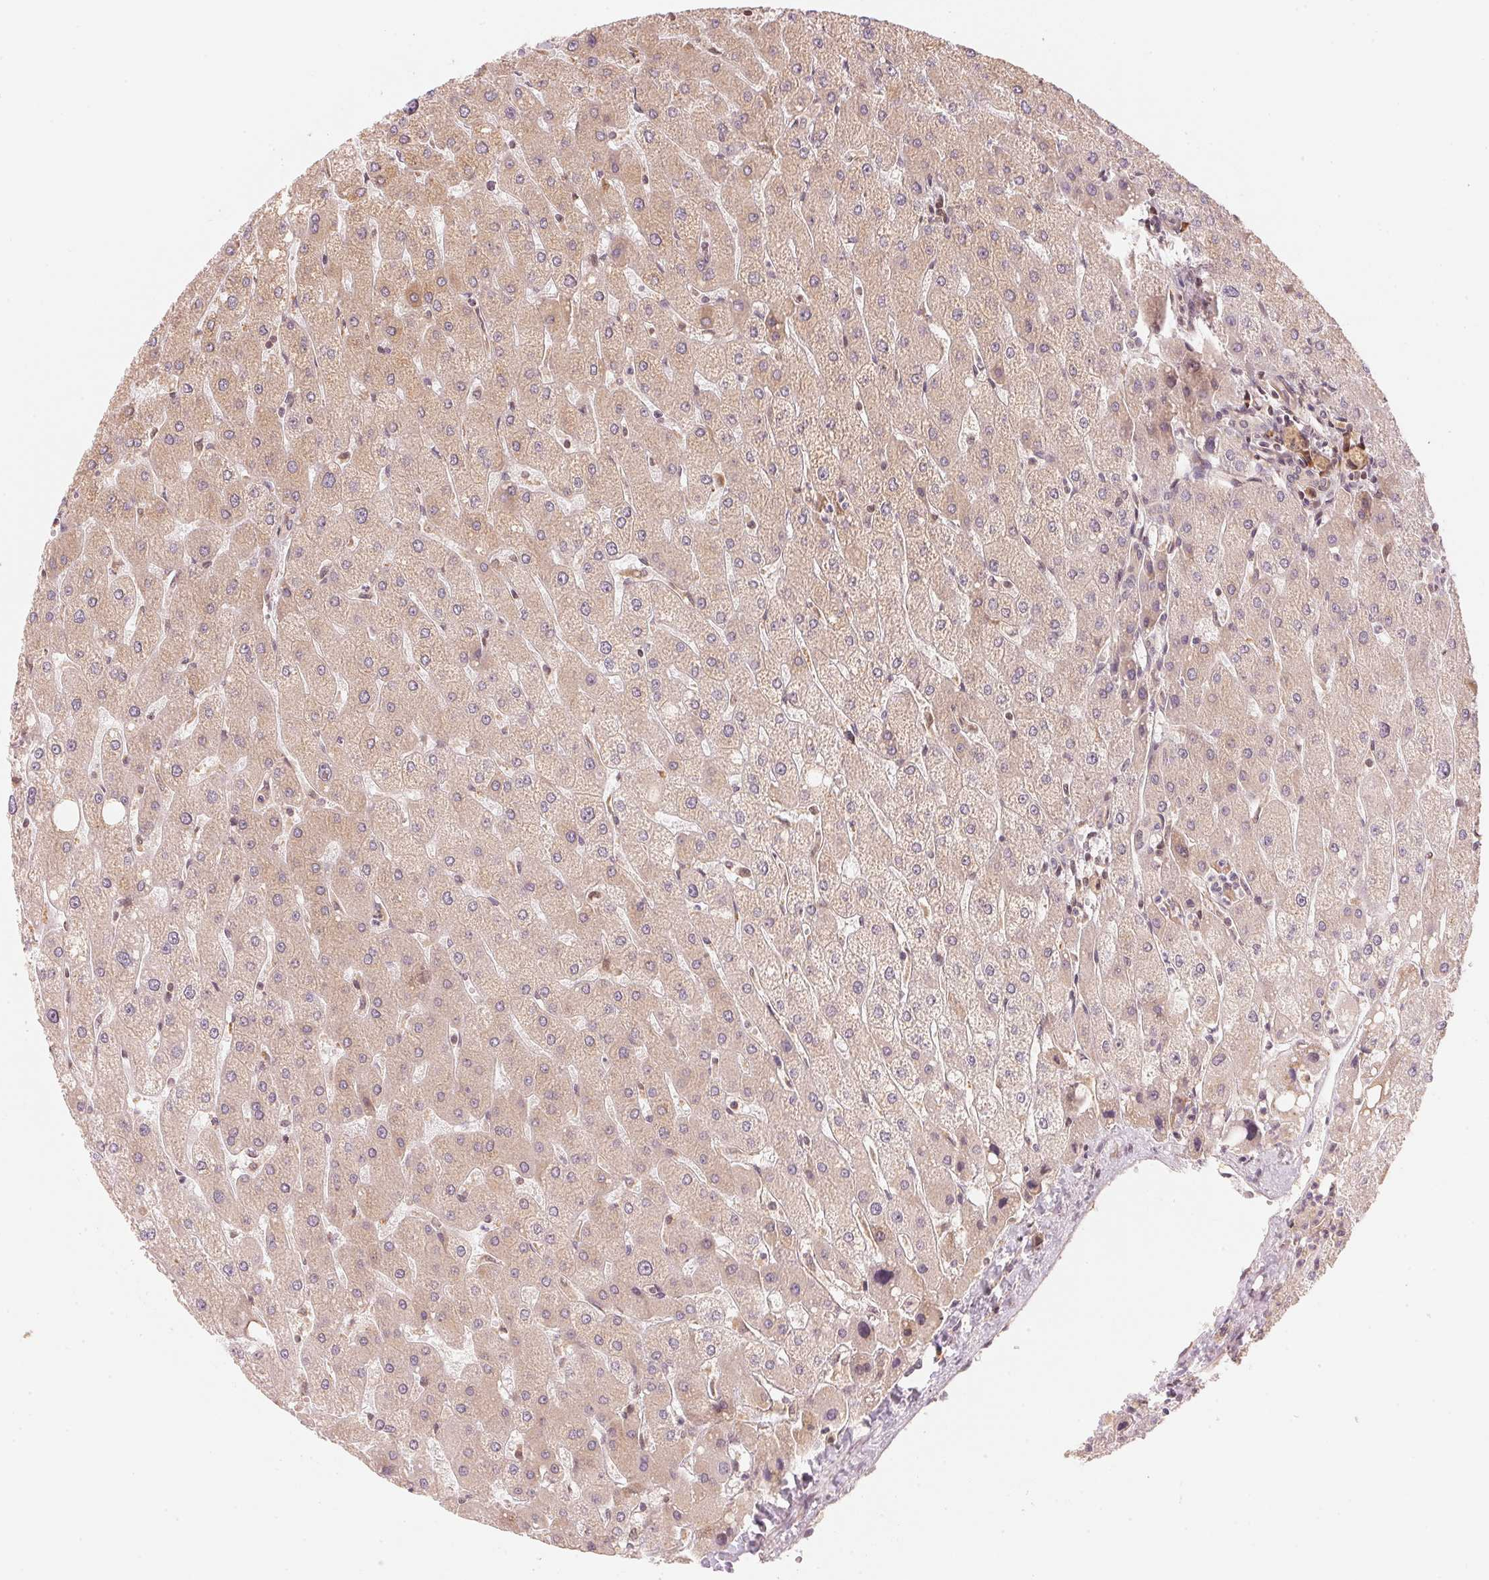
{"staining": {"intensity": "weak", "quantity": "25%-75%", "location": "cytoplasmic/membranous"}, "tissue": "liver", "cell_type": "Cholangiocytes", "image_type": "normal", "snomed": [{"axis": "morphology", "description": "Normal tissue, NOS"}, {"axis": "topography", "description": "Liver"}], "caption": "Protein staining demonstrates weak cytoplasmic/membranous expression in about 25%-75% of cholangiocytes in unremarkable liver.", "gene": "PRKN", "patient": {"sex": "male", "age": 67}}